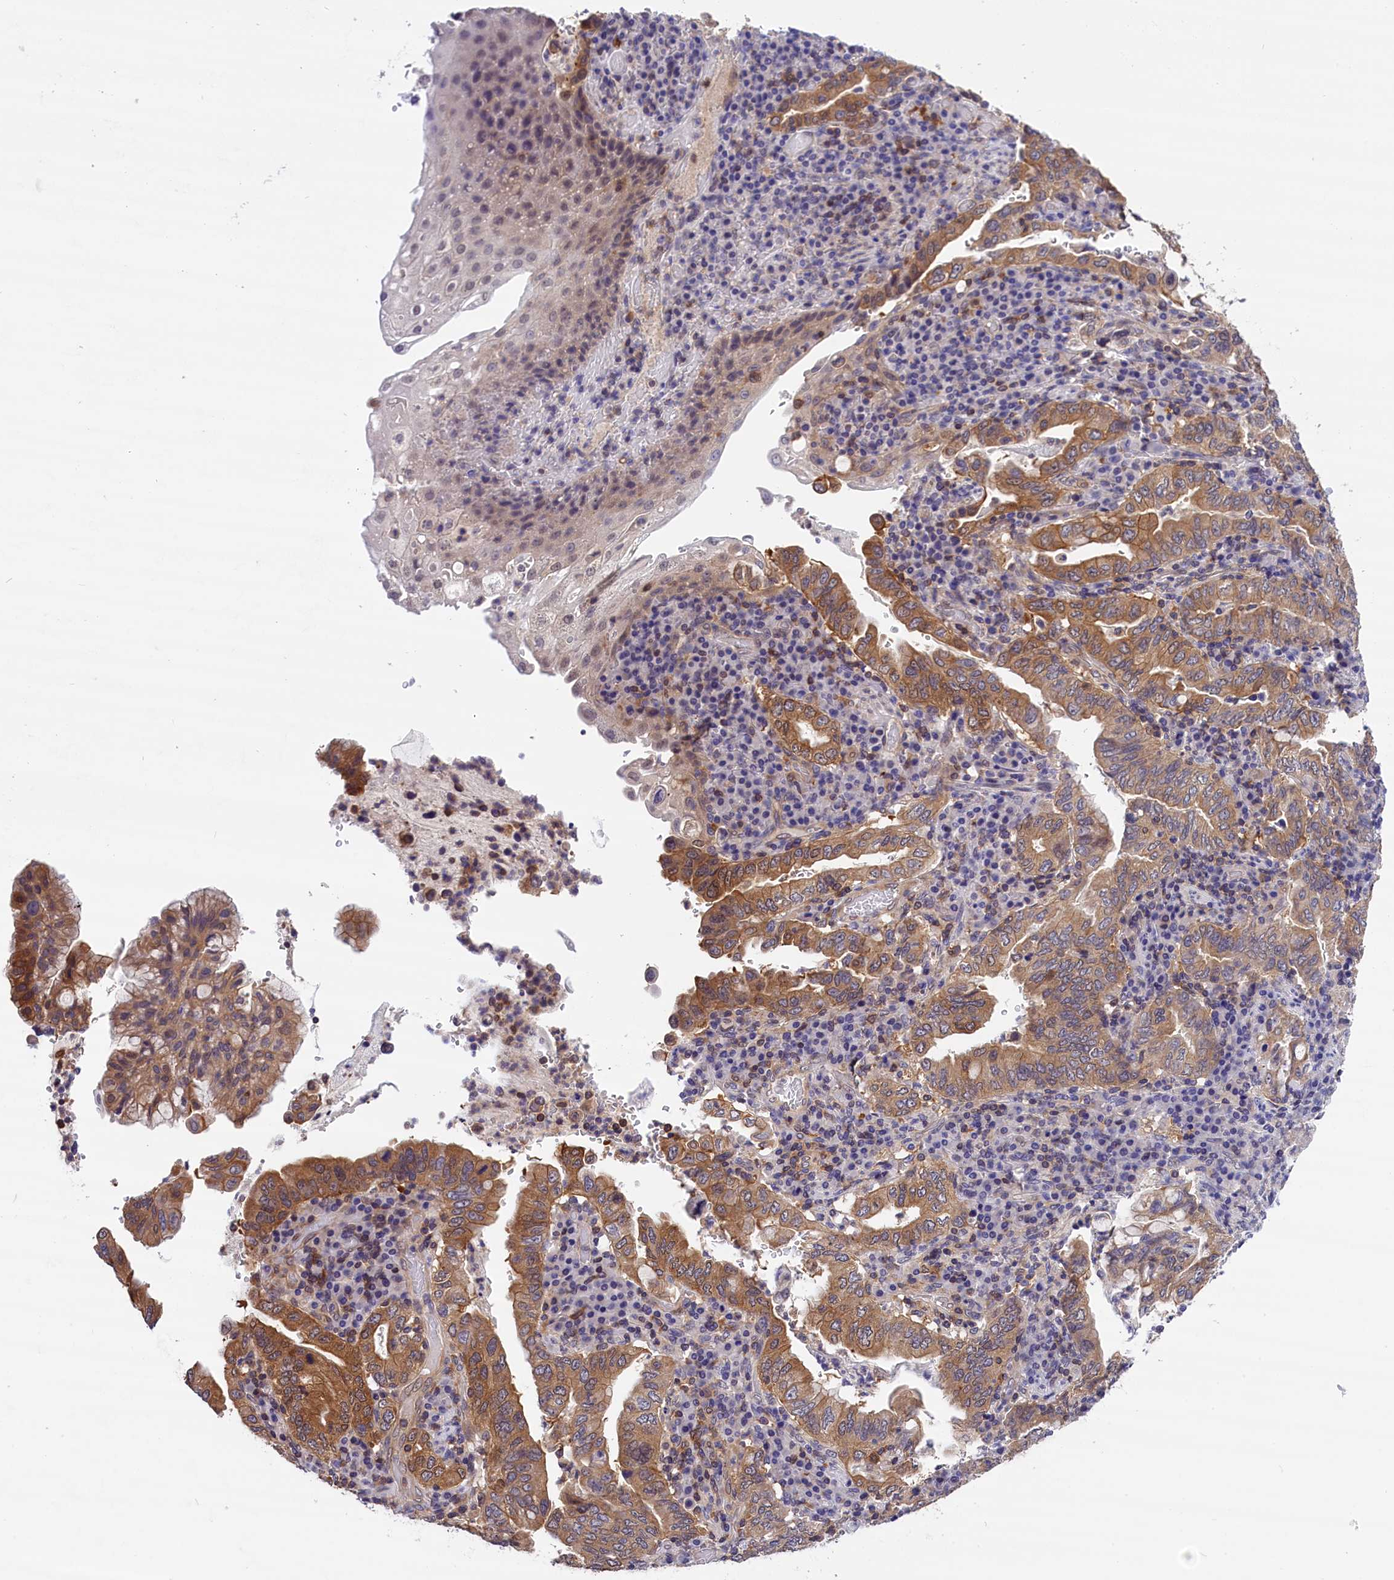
{"staining": {"intensity": "moderate", "quantity": "25%-75%", "location": "cytoplasmic/membranous"}, "tissue": "stomach cancer", "cell_type": "Tumor cells", "image_type": "cancer", "snomed": [{"axis": "morphology", "description": "Normal tissue, NOS"}, {"axis": "morphology", "description": "Adenocarcinoma, NOS"}, {"axis": "topography", "description": "Esophagus"}, {"axis": "topography", "description": "Stomach, upper"}, {"axis": "topography", "description": "Peripheral nerve tissue"}], "caption": "IHC photomicrograph of human stomach cancer stained for a protein (brown), which shows medium levels of moderate cytoplasmic/membranous staining in approximately 25%-75% of tumor cells.", "gene": "TBCB", "patient": {"sex": "male", "age": 62}}